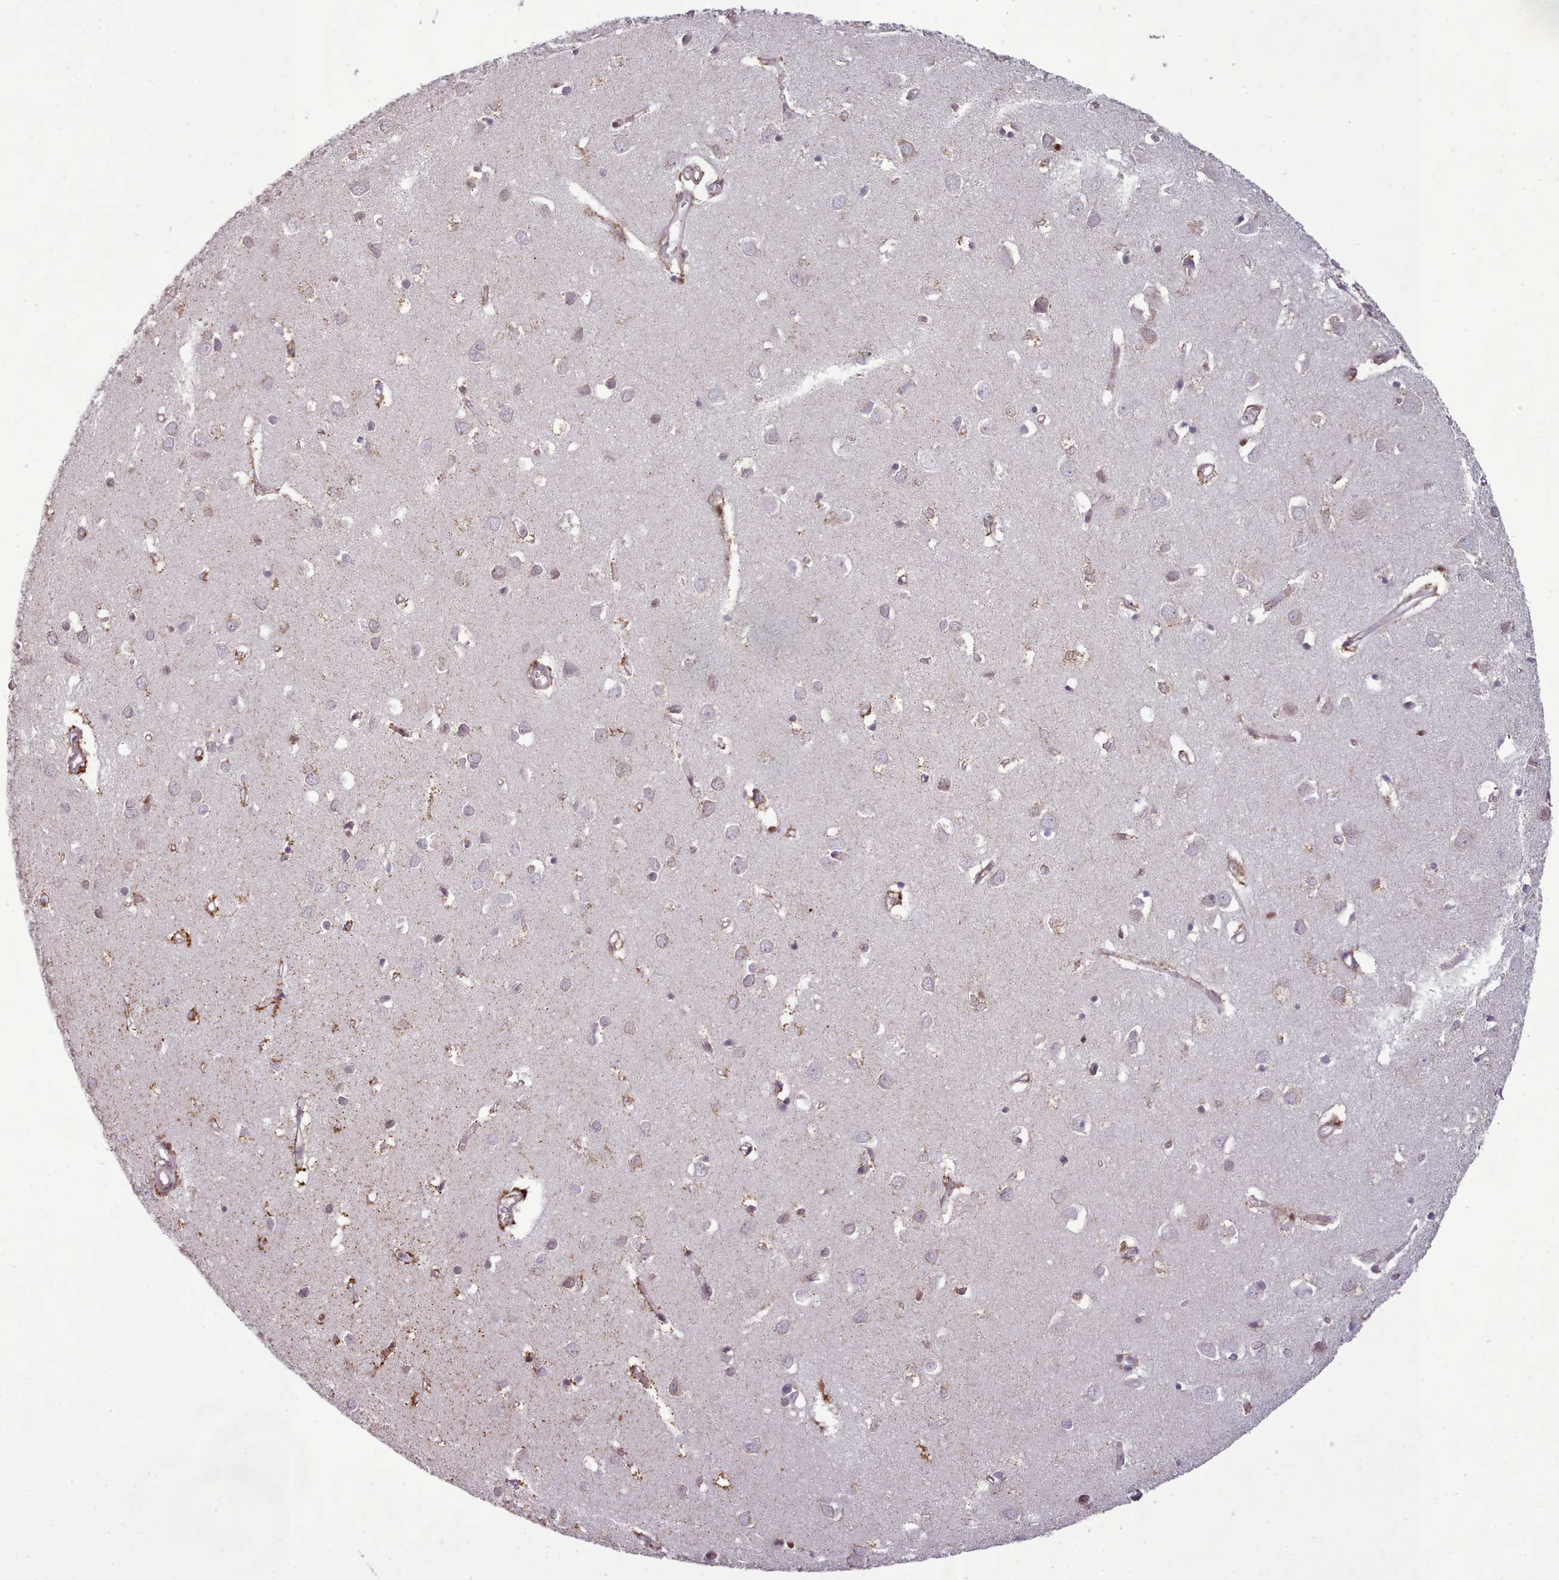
{"staining": {"intensity": "weak", "quantity": ">75%", "location": "cytoplasmic/membranous"}, "tissue": "cerebral cortex", "cell_type": "Endothelial cells", "image_type": "normal", "snomed": [{"axis": "morphology", "description": "Normal tissue, NOS"}, {"axis": "topography", "description": "Cerebral cortex"}], "caption": "Weak cytoplasmic/membranous staining for a protein is appreciated in about >75% of endothelial cells of unremarkable cerebral cortex using IHC.", "gene": "LGALS9B", "patient": {"sex": "female", "age": 64}}